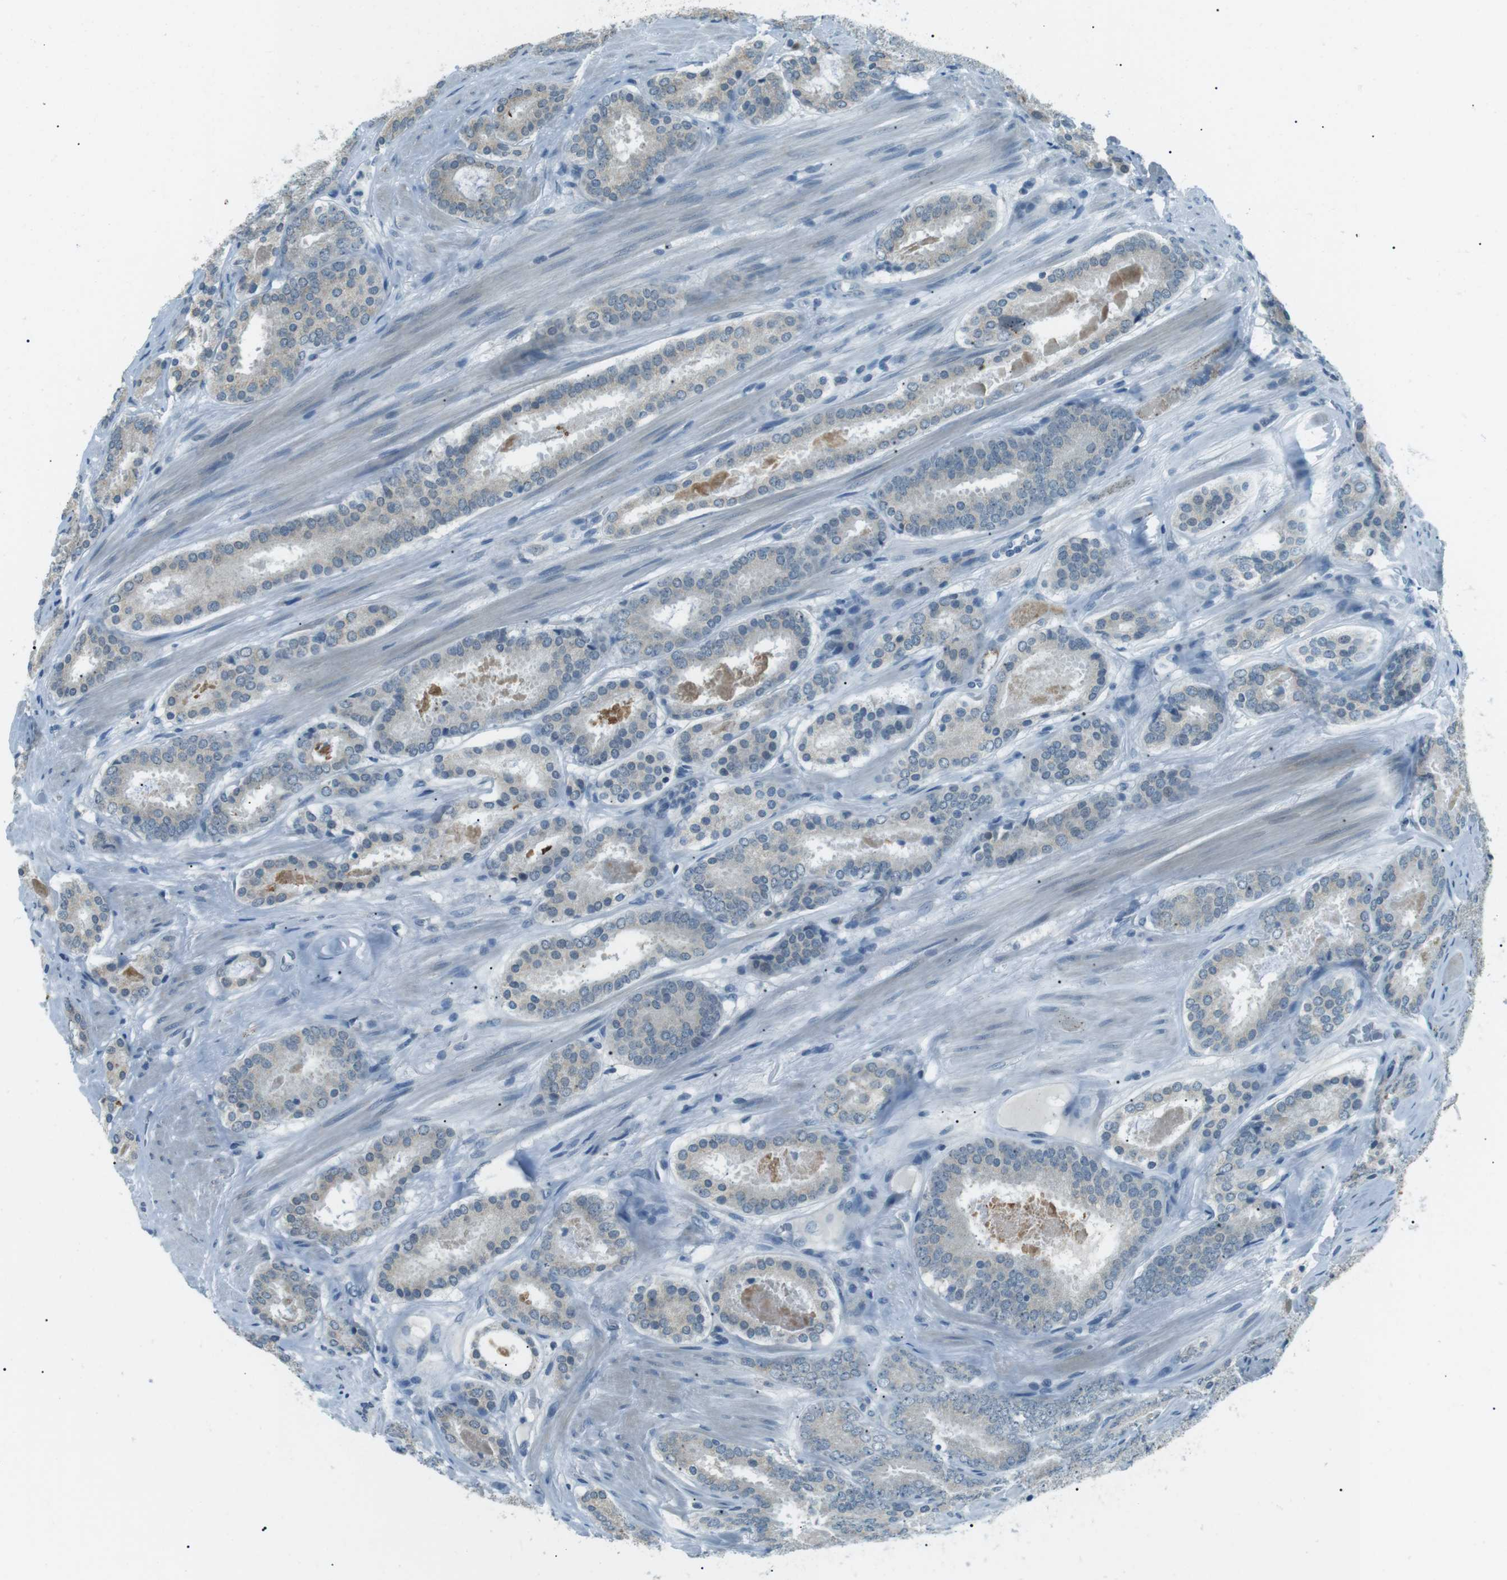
{"staining": {"intensity": "negative", "quantity": "none", "location": "none"}, "tissue": "prostate cancer", "cell_type": "Tumor cells", "image_type": "cancer", "snomed": [{"axis": "morphology", "description": "Adenocarcinoma, Low grade"}, {"axis": "topography", "description": "Prostate"}], "caption": "Immunohistochemical staining of human prostate low-grade adenocarcinoma exhibits no significant expression in tumor cells.", "gene": "SERPINB2", "patient": {"sex": "male", "age": 69}}